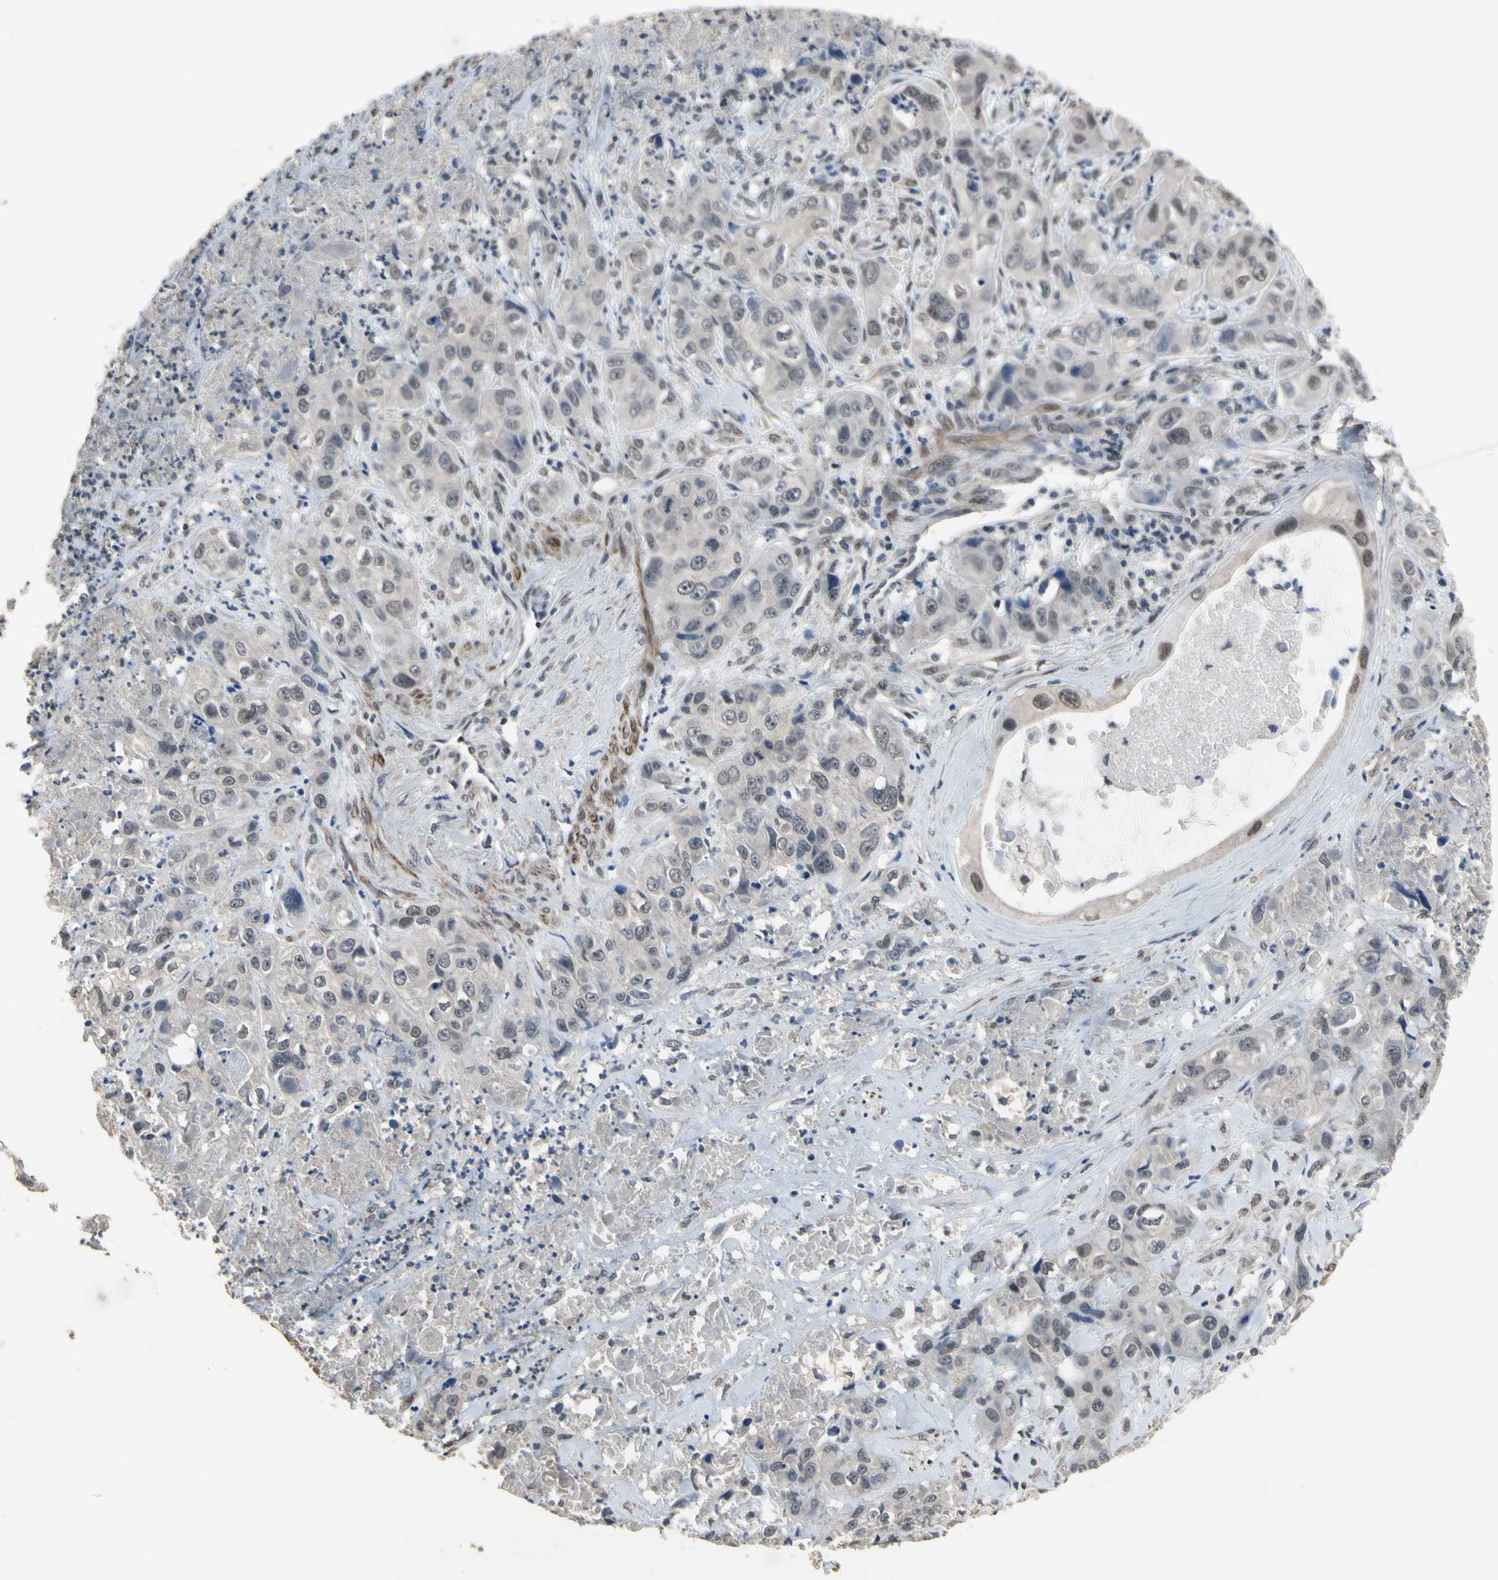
{"staining": {"intensity": "weak", "quantity": "<25%", "location": "nuclear"}, "tissue": "liver cancer", "cell_type": "Tumor cells", "image_type": "cancer", "snomed": [{"axis": "morphology", "description": "Cholangiocarcinoma"}, {"axis": "topography", "description": "Liver"}], "caption": "Liver cancer (cholangiocarcinoma) was stained to show a protein in brown. There is no significant staining in tumor cells. The staining is performed using DAB (3,3'-diaminobenzidine) brown chromogen with nuclei counter-stained in using hematoxylin.", "gene": "ZNF174", "patient": {"sex": "female", "age": 61}}